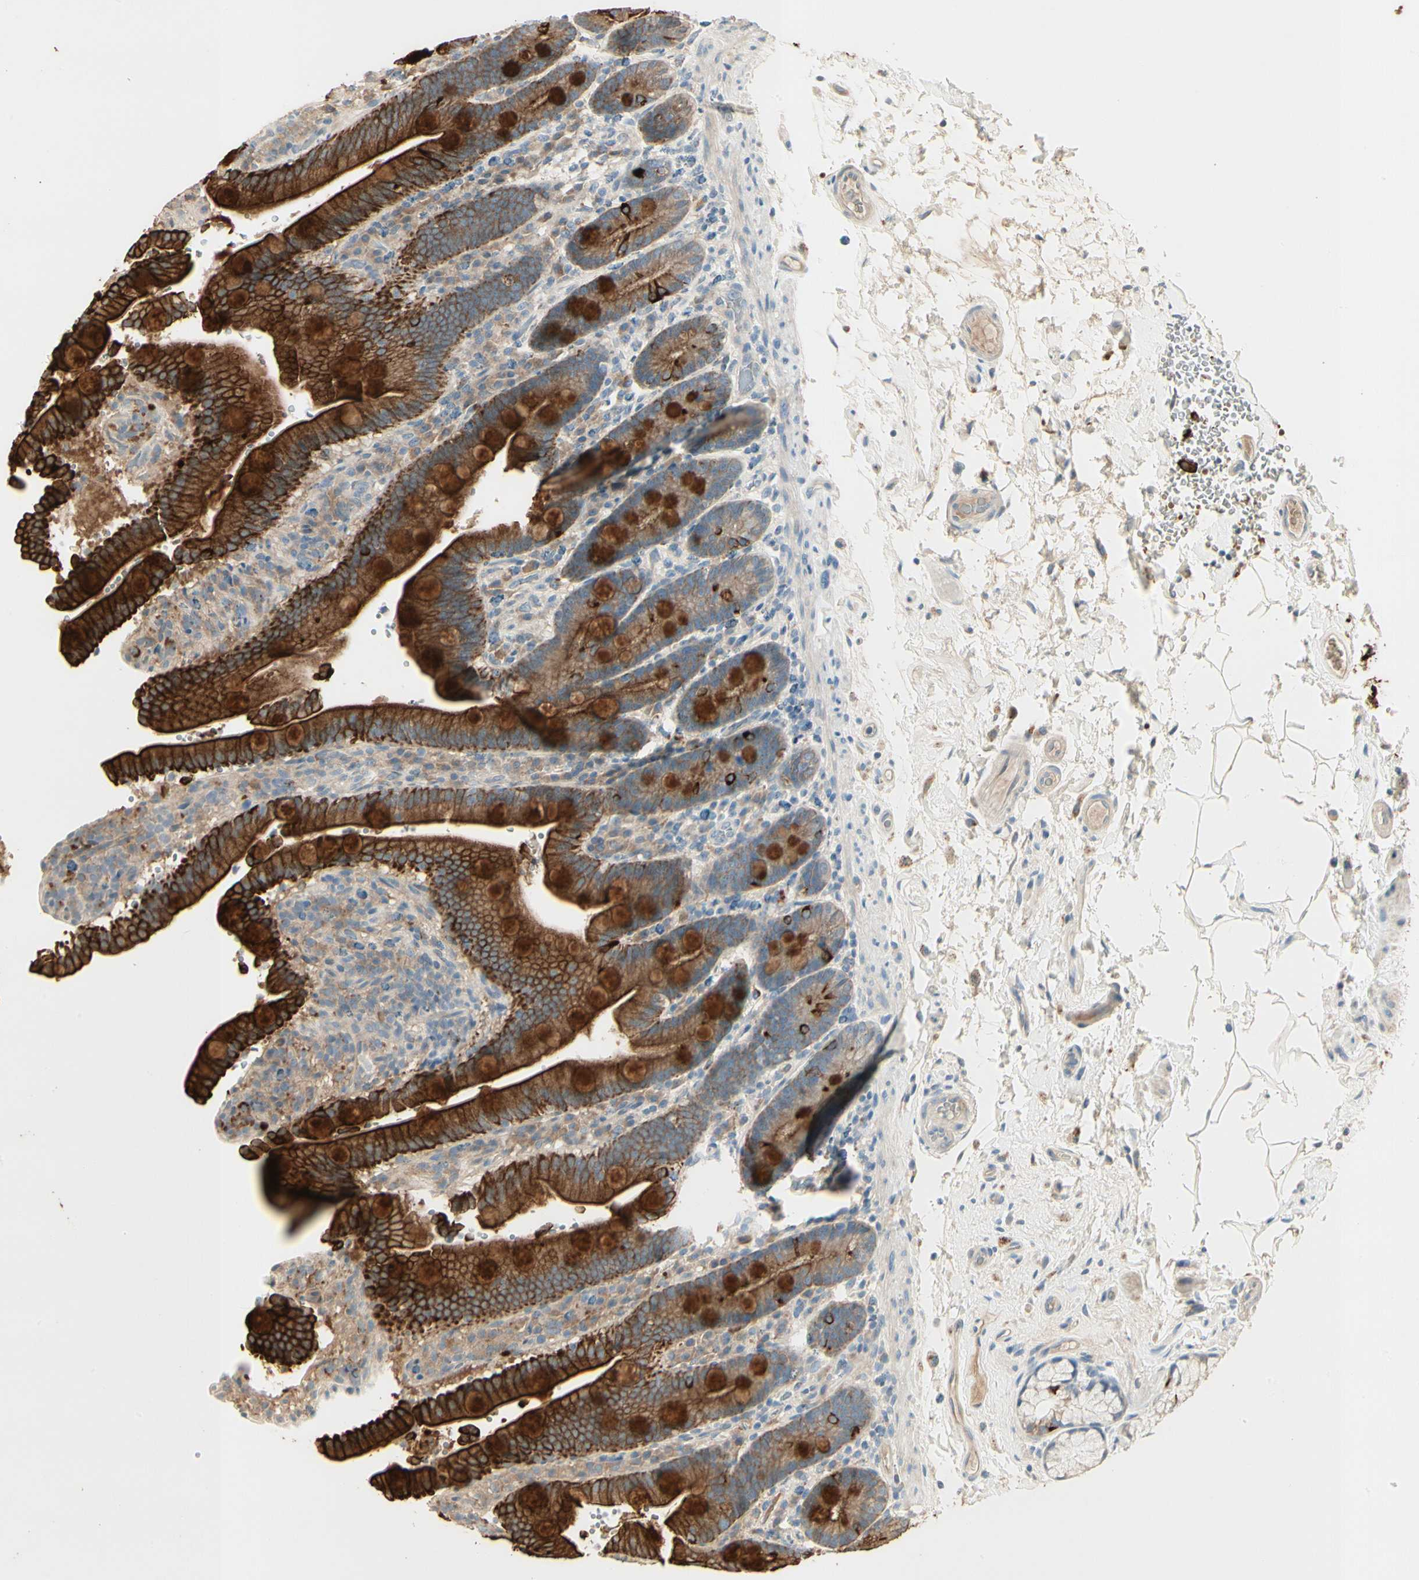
{"staining": {"intensity": "strong", "quantity": ">75%", "location": "cytoplasmic/membranous"}, "tissue": "duodenum", "cell_type": "Glandular cells", "image_type": "normal", "snomed": [{"axis": "morphology", "description": "Normal tissue, NOS"}, {"axis": "topography", "description": "Small intestine, NOS"}], "caption": "High-magnification brightfield microscopy of normal duodenum stained with DAB (brown) and counterstained with hematoxylin (blue). glandular cells exhibit strong cytoplasmic/membranous staining is identified in approximately>75% of cells.", "gene": "SKIL", "patient": {"sex": "female", "age": 71}}